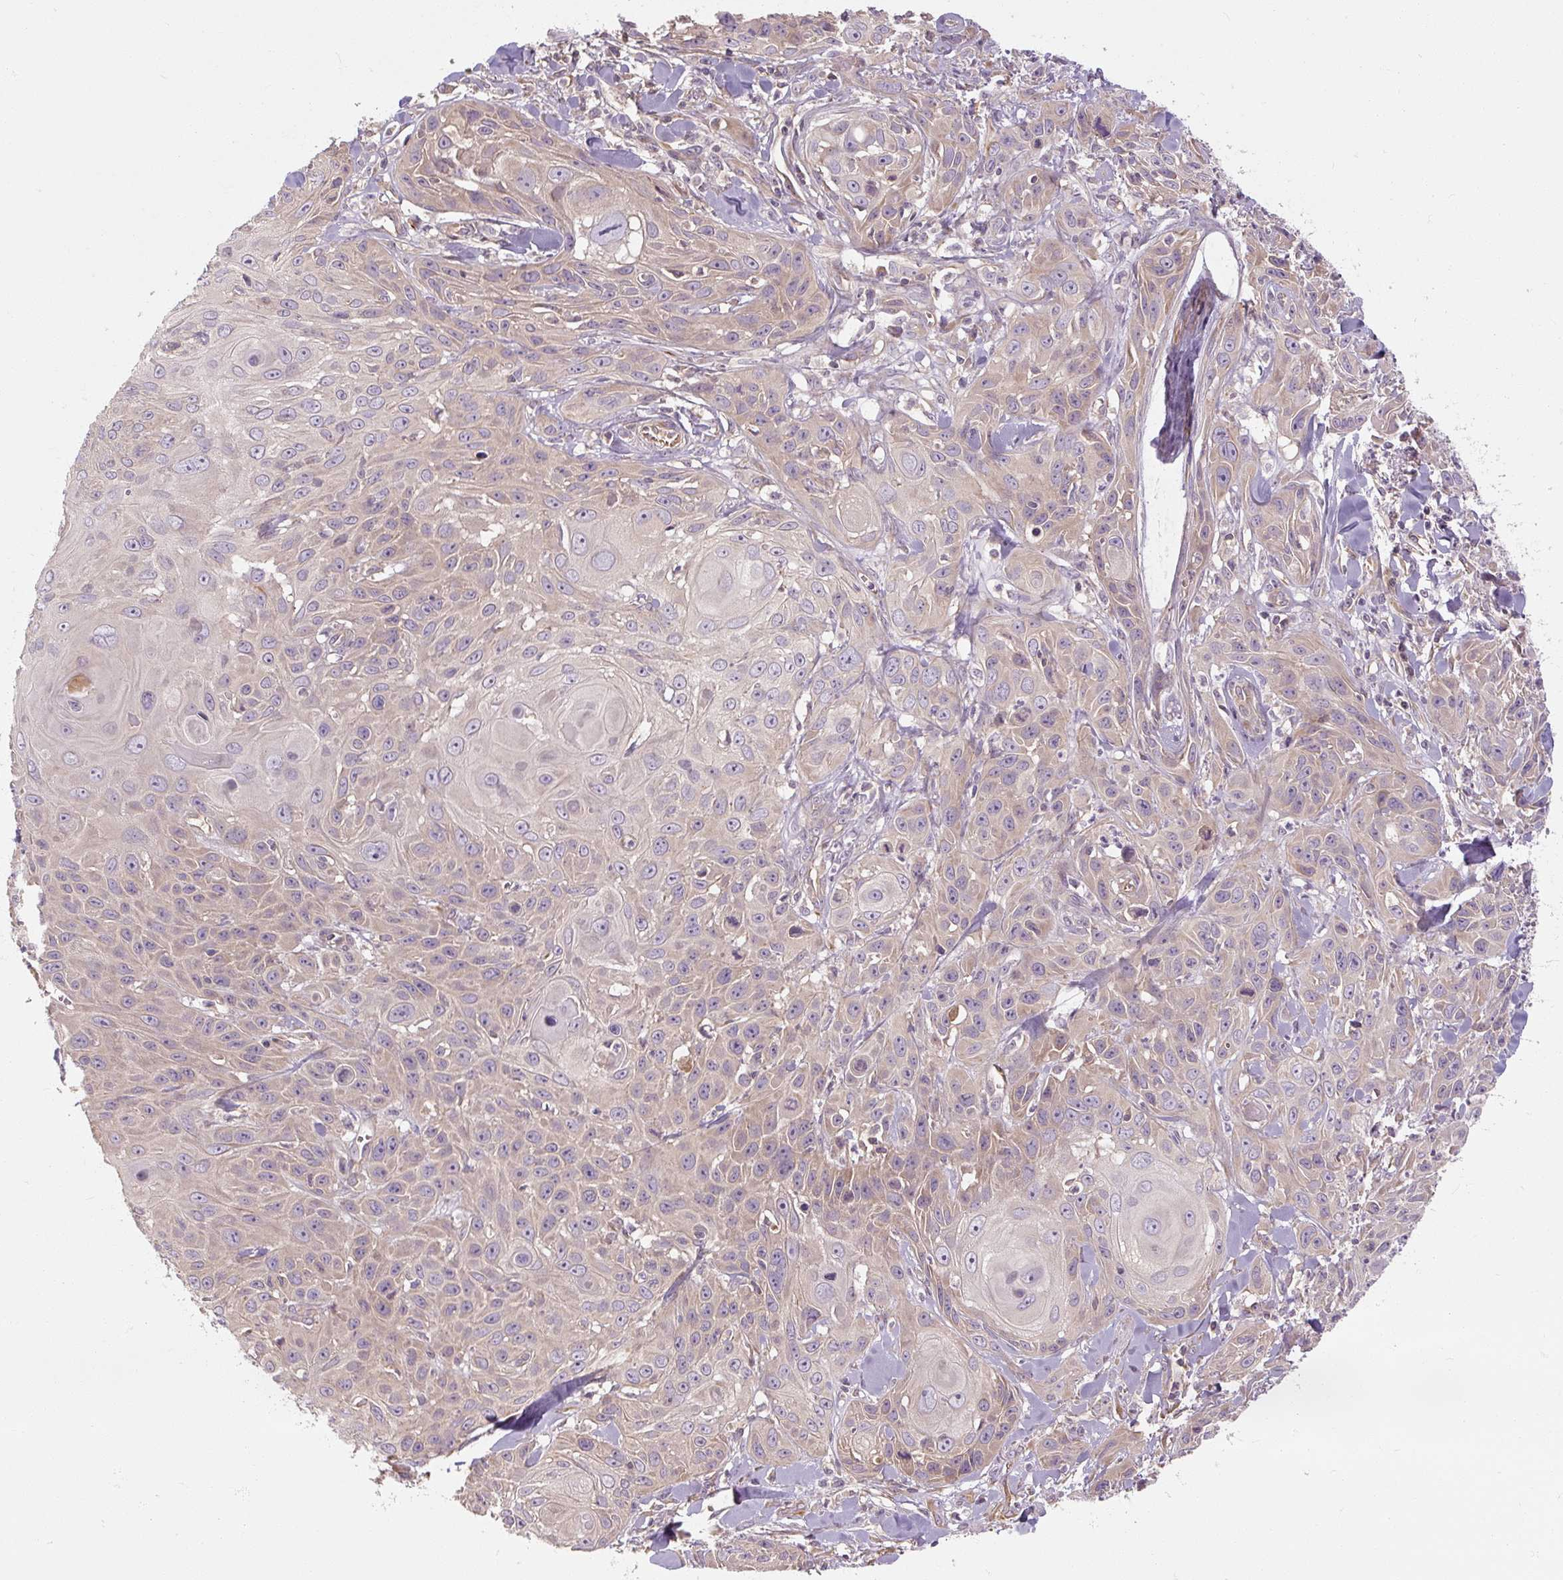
{"staining": {"intensity": "weak", "quantity": "25%-75%", "location": "cytoplasmic/membranous"}, "tissue": "skin cancer", "cell_type": "Tumor cells", "image_type": "cancer", "snomed": [{"axis": "morphology", "description": "Squamous cell carcinoma, NOS"}, {"axis": "topography", "description": "Skin"}, {"axis": "topography", "description": "Vulva"}], "caption": "The histopathology image reveals staining of skin cancer, revealing weak cytoplasmic/membranous protein expression (brown color) within tumor cells.", "gene": "RB1CC1", "patient": {"sex": "female", "age": 83}}